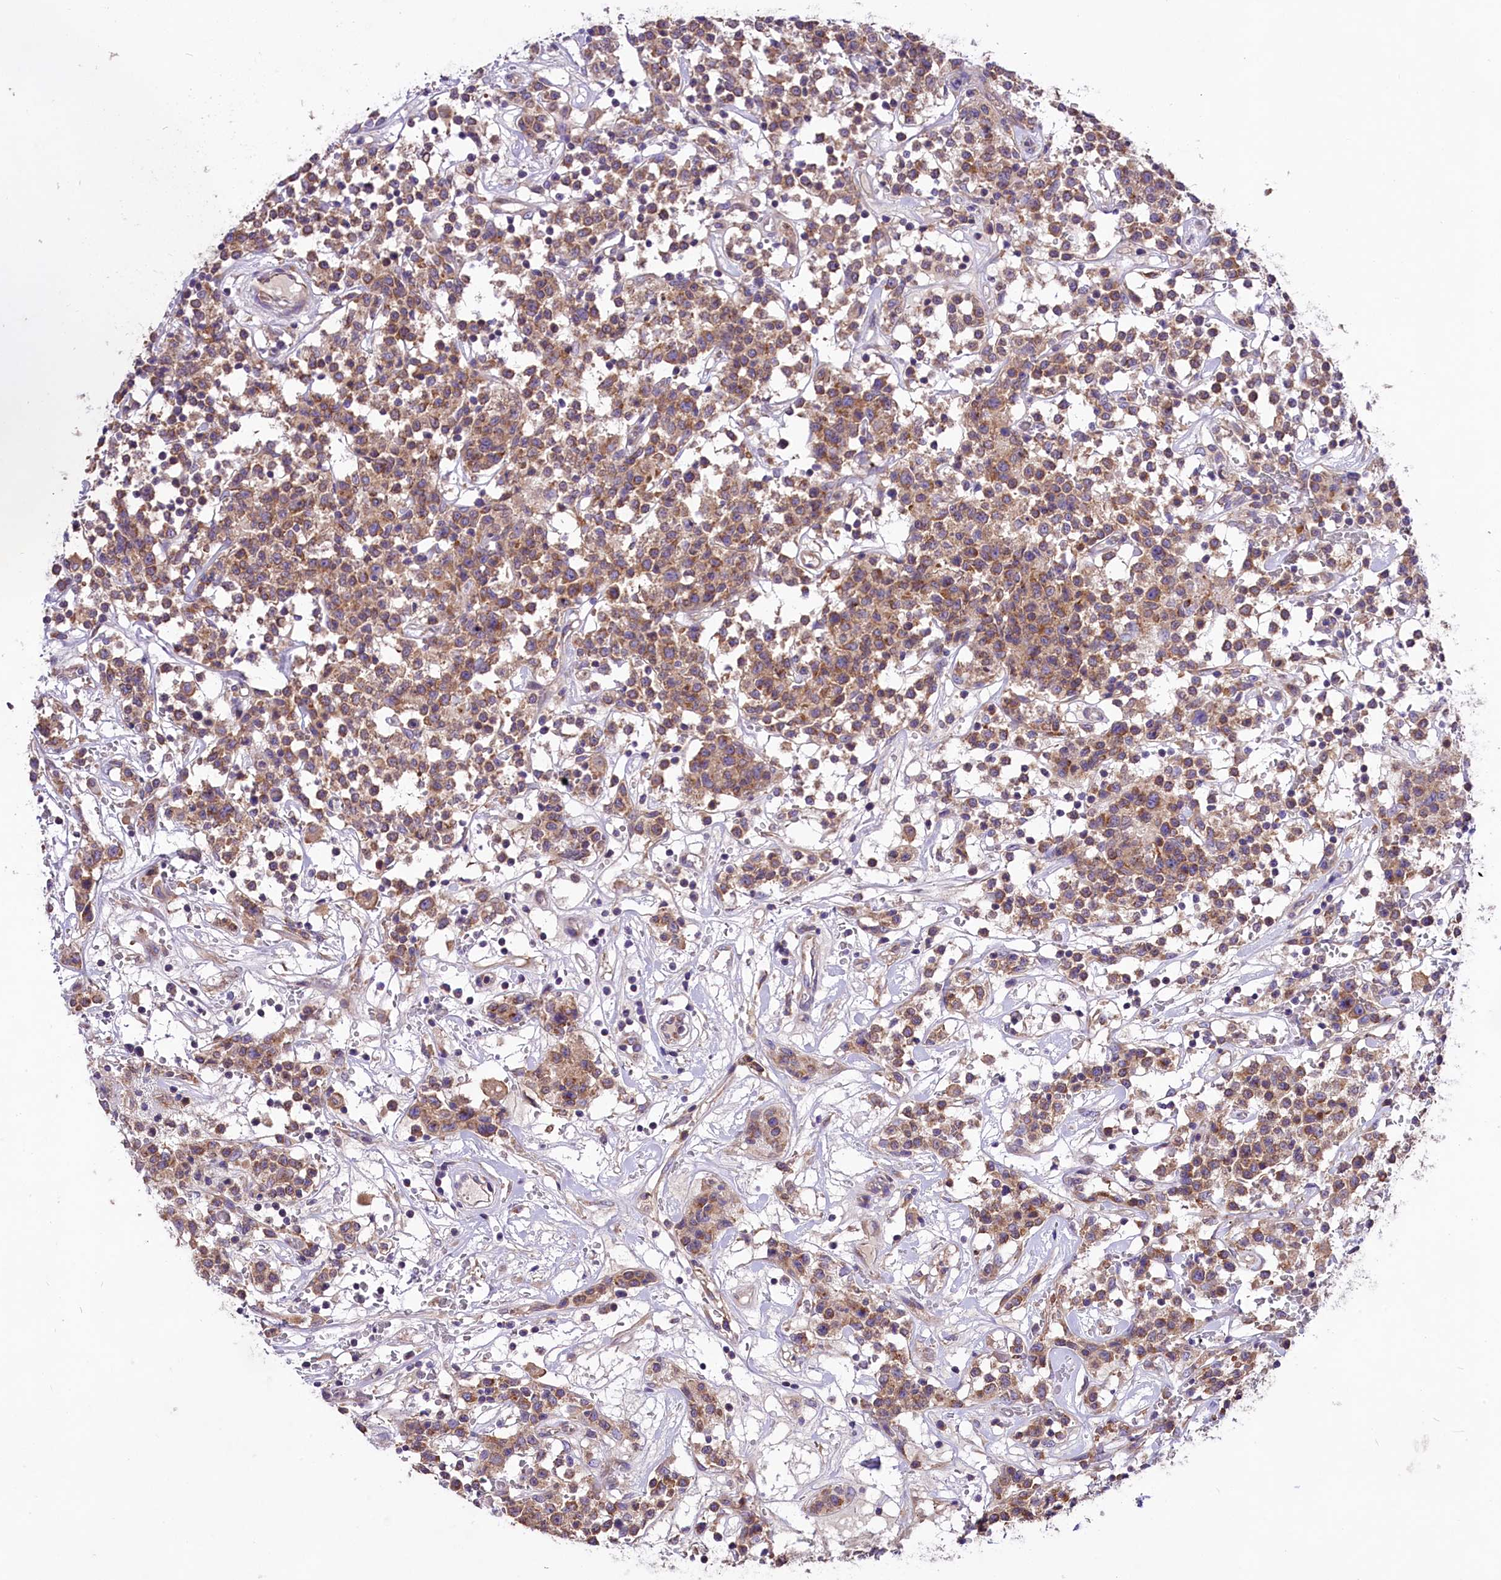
{"staining": {"intensity": "moderate", "quantity": ">75%", "location": "cytoplasmic/membranous"}, "tissue": "lymphoma", "cell_type": "Tumor cells", "image_type": "cancer", "snomed": [{"axis": "morphology", "description": "Malignant lymphoma, non-Hodgkin's type, Low grade"}, {"axis": "topography", "description": "Small intestine"}], "caption": "This photomicrograph reveals immunohistochemistry staining of human low-grade malignant lymphoma, non-Hodgkin's type, with medium moderate cytoplasmic/membranous expression in about >75% of tumor cells.", "gene": "PEMT", "patient": {"sex": "female", "age": 59}}